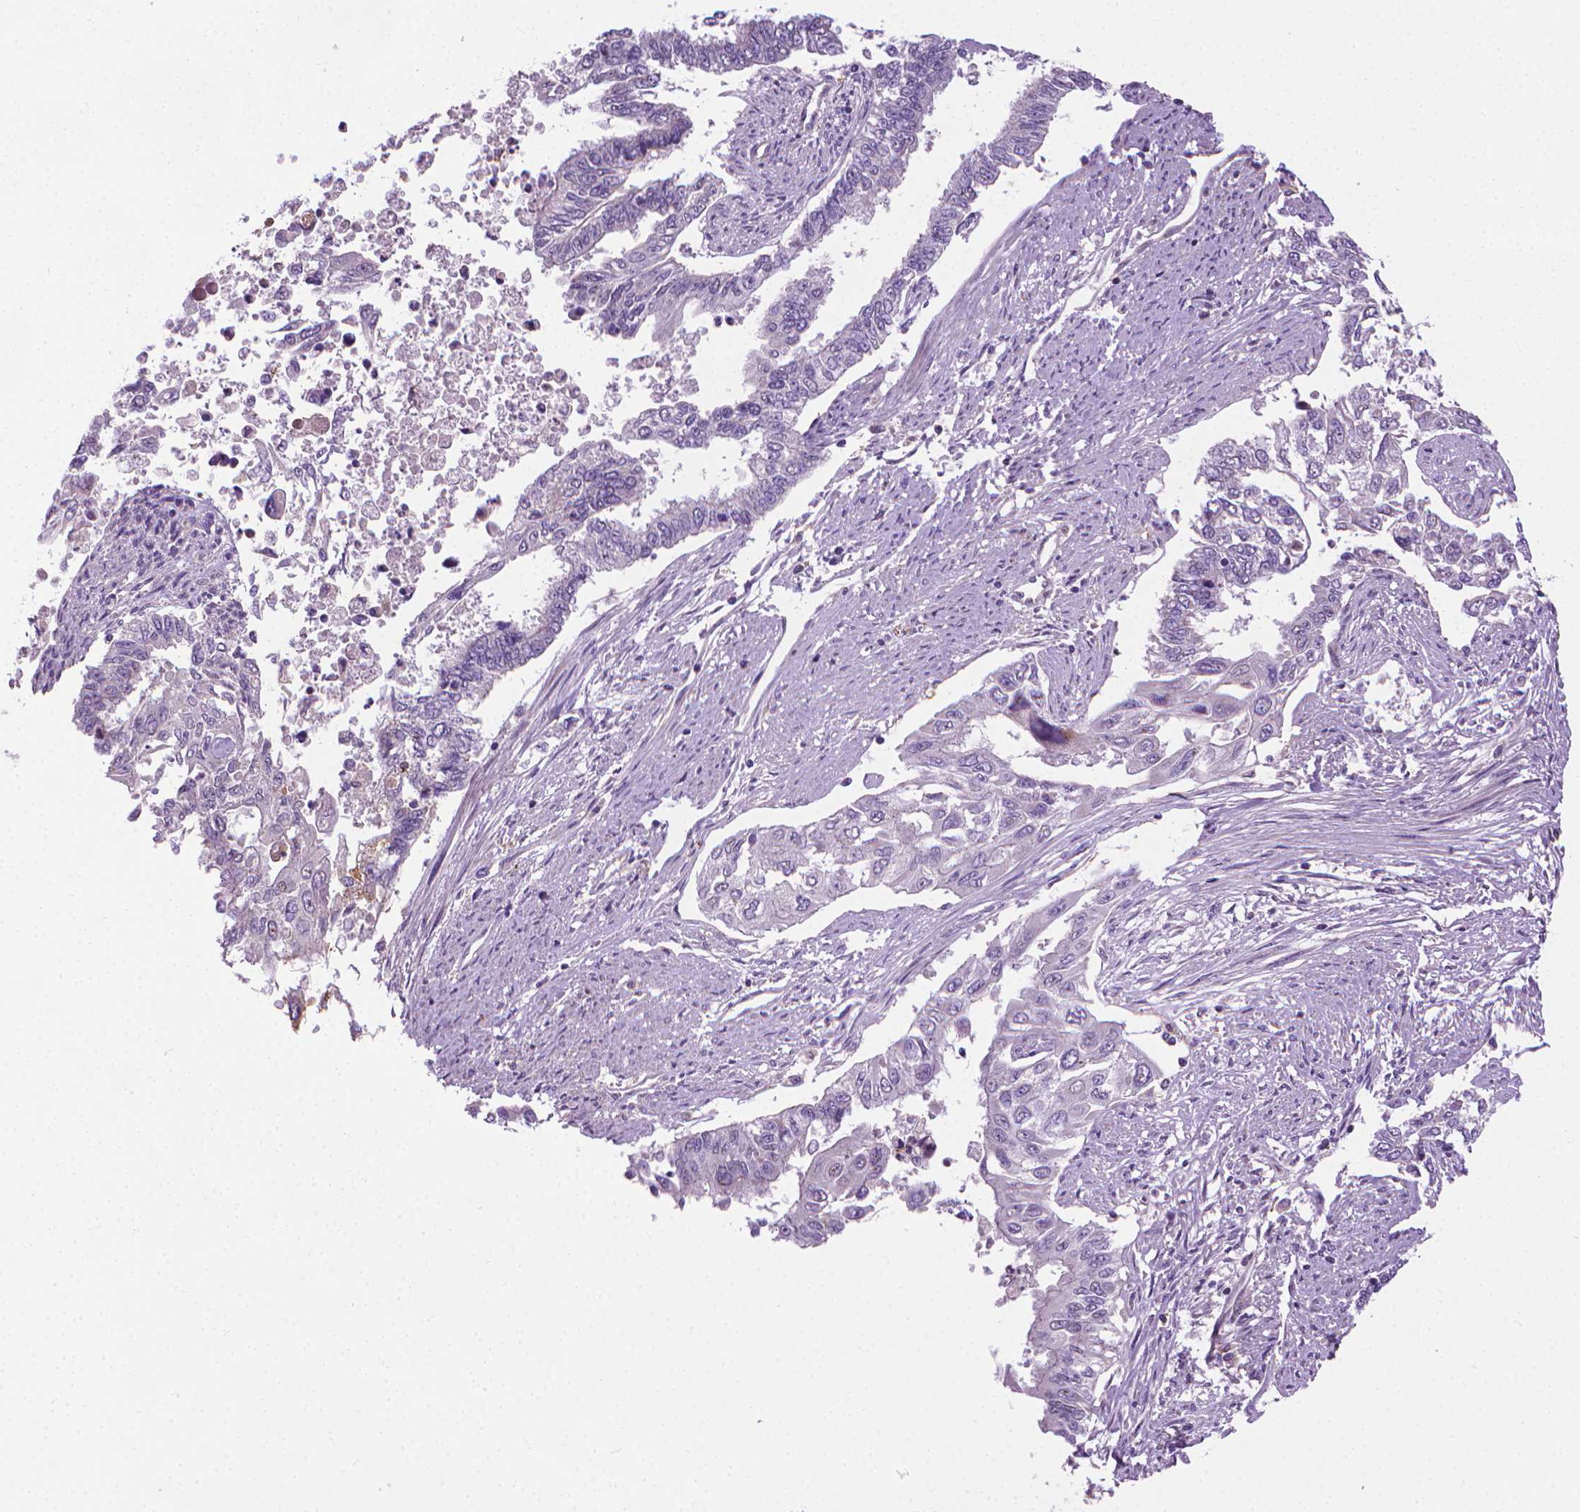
{"staining": {"intensity": "negative", "quantity": "none", "location": "none"}, "tissue": "endometrial cancer", "cell_type": "Tumor cells", "image_type": "cancer", "snomed": [{"axis": "morphology", "description": "Adenocarcinoma, NOS"}, {"axis": "topography", "description": "Uterus"}], "caption": "Immunohistochemical staining of adenocarcinoma (endometrial) shows no significant positivity in tumor cells.", "gene": "SLC51B", "patient": {"sex": "female", "age": 59}}